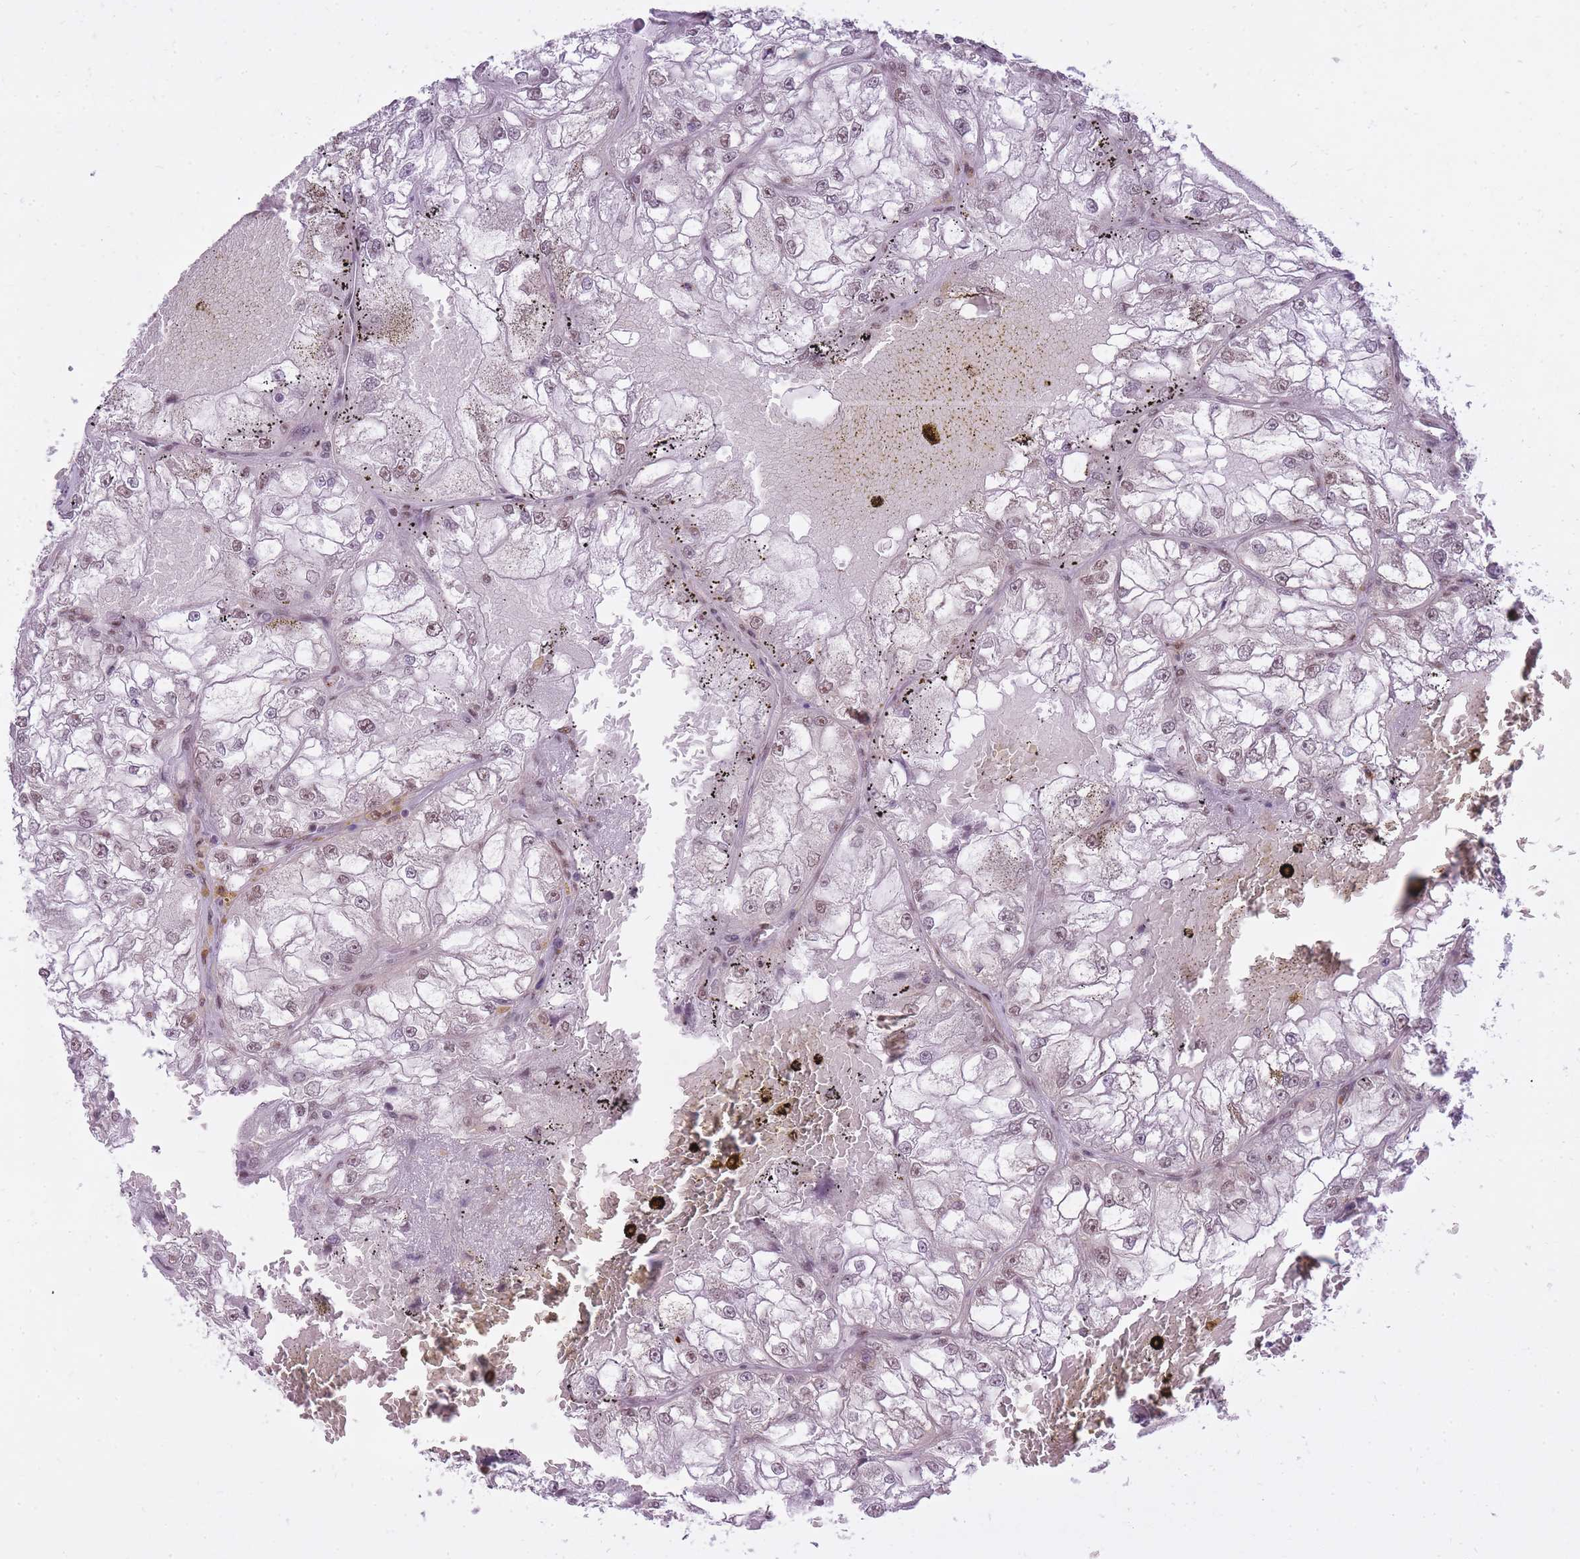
{"staining": {"intensity": "weak", "quantity": "25%-75%", "location": "nuclear"}, "tissue": "renal cancer", "cell_type": "Tumor cells", "image_type": "cancer", "snomed": [{"axis": "morphology", "description": "Adenocarcinoma, NOS"}, {"axis": "topography", "description": "Kidney"}], "caption": "Immunohistochemical staining of adenocarcinoma (renal) shows low levels of weak nuclear expression in about 25%-75% of tumor cells.", "gene": "TIGD1", "patient": {"sex": "female", "age": 72}}